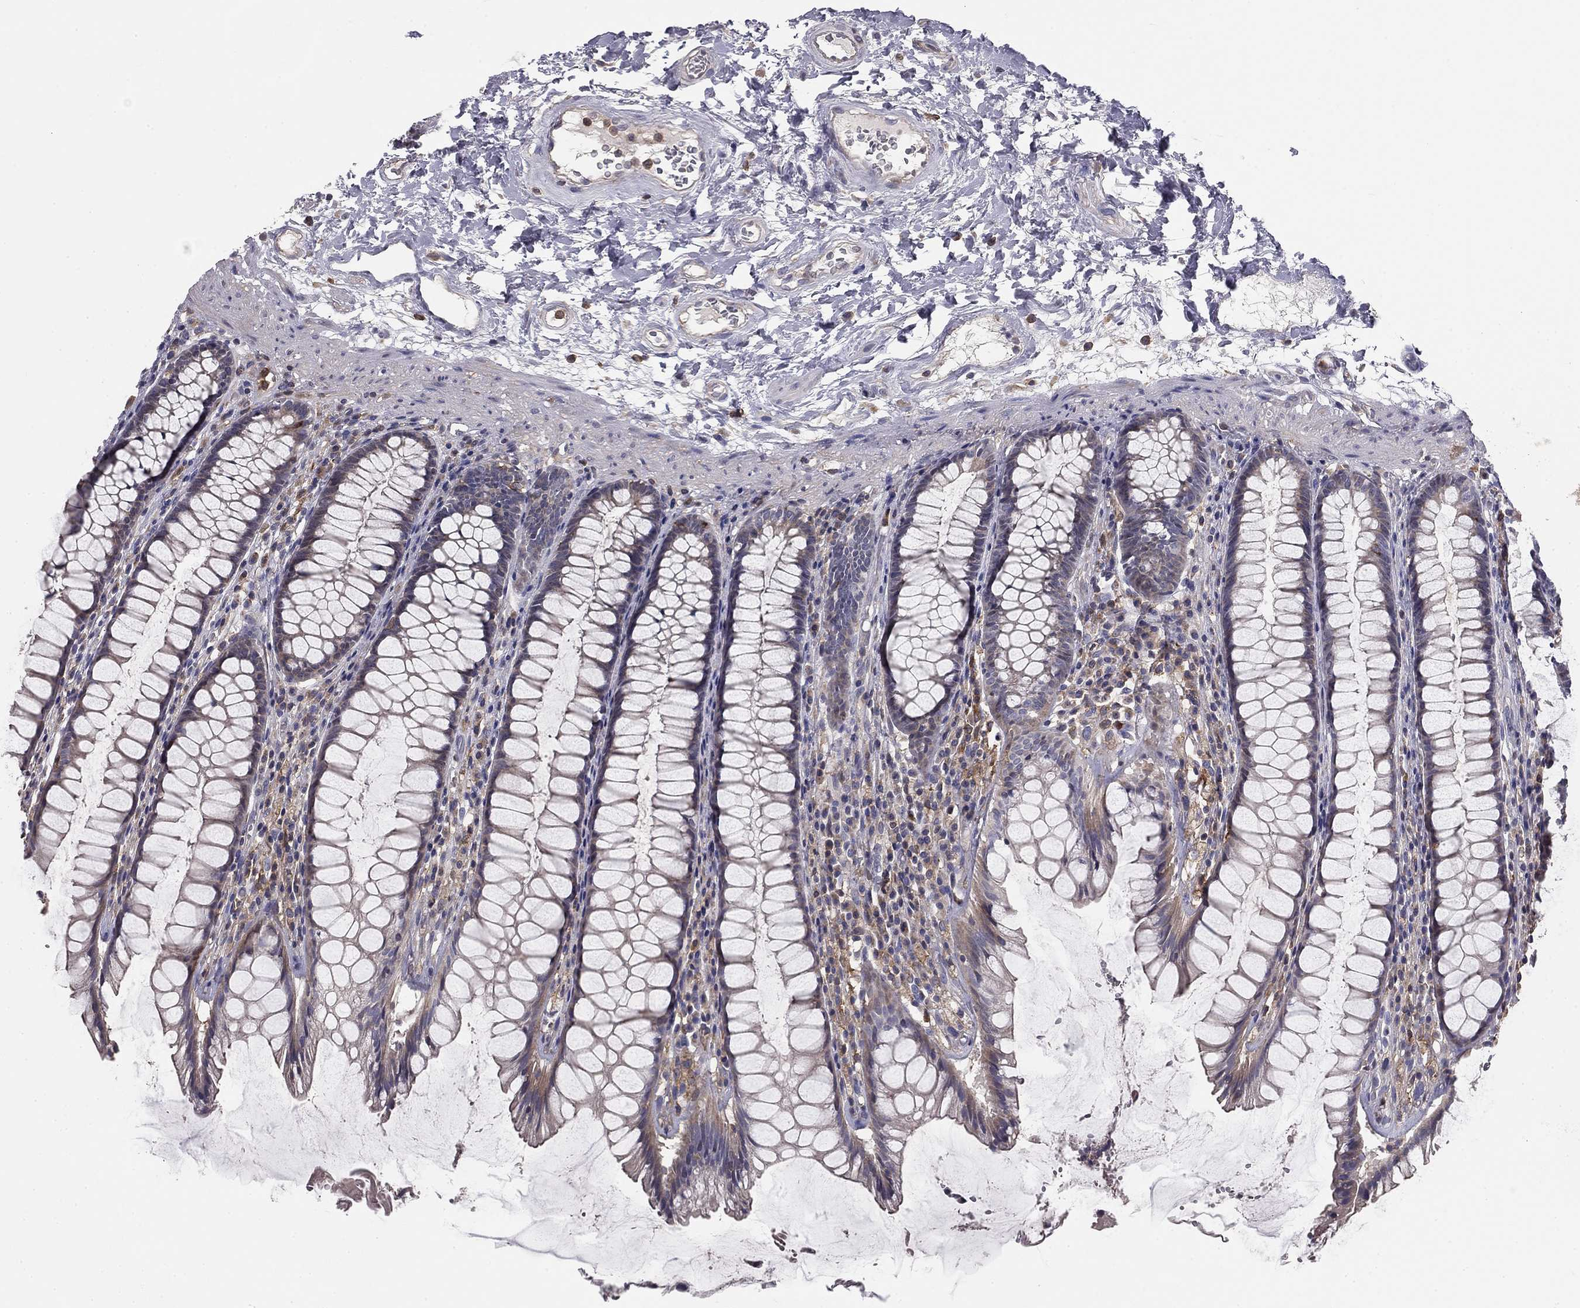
{"staining": {"intensity": "negative", "quantity": "none", "location": "none"}, "tissue": "rectum", "cell_type": "Glandular cells", "image_type": "normal", "snomed": [{"axis": "morphology", "description": "Normal tissue, NOS"}, {"axis": "topography", "description": "Rectum"}], "caption": "Immunohistochemistry (IHC) image of benign rectum: rectum stained with DAB (3,3'-diaminobenzidine) displays no significant protein positivity in glandular cells.", "gene": "PLCB2", "patient": {"sex": "male", "age": 72}}